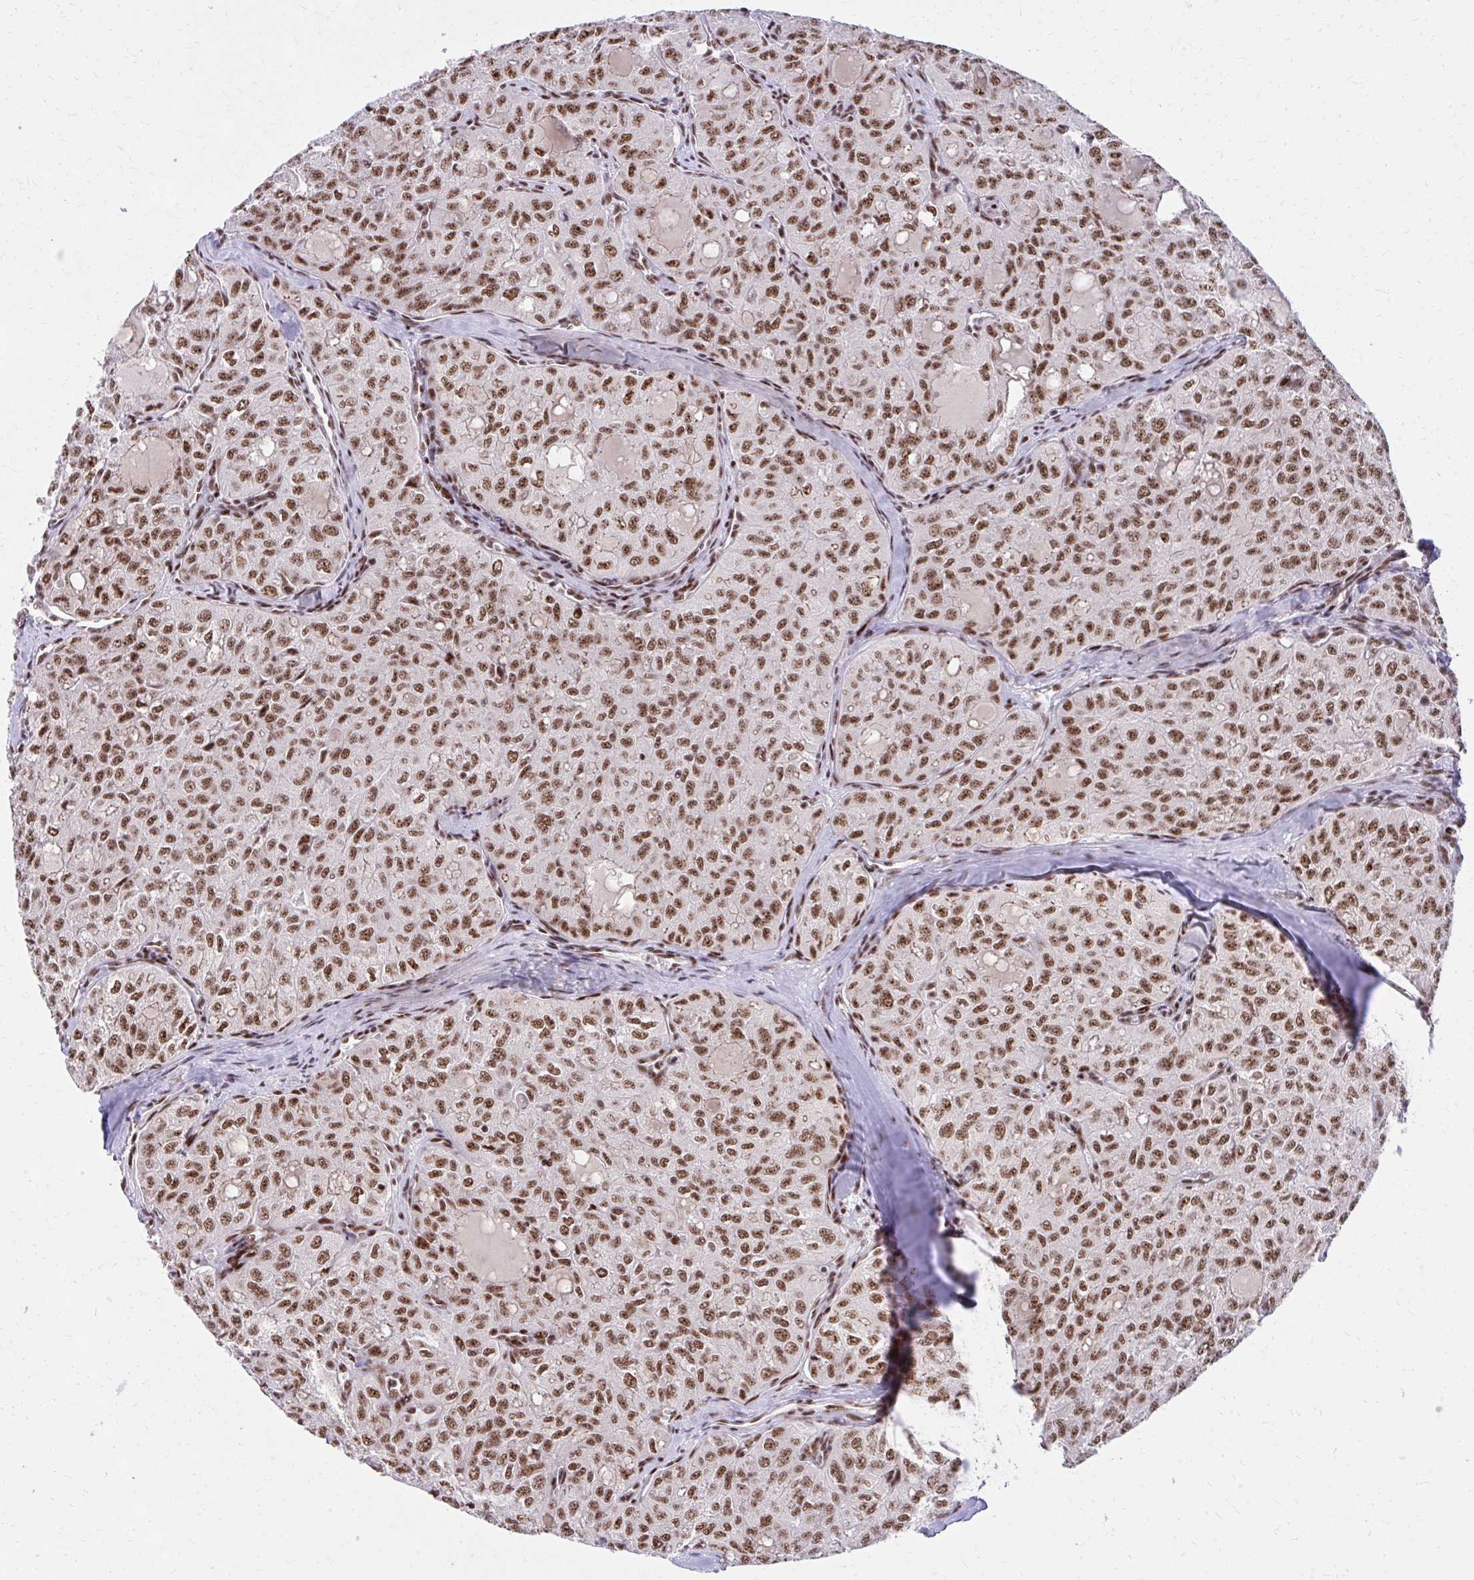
{"staining": {"intensity": "strong", "quantity": ">75%", "location": "nuclear"}, "tissue": "thyroid cancer", "cell_type": "Tumor cells", "image_type": "cancer", "snomed": [{"axis": "morphology", "description": "Follicular adenoma carcinoma, NOS"}, {"axis": "topography", "description": "Thyroid gland"}], "caption": "Thyroid cancer (follicular adenoma carcinoma) tissue displays strong nuclear expression in approximately >75% of tumor cells, visualized by immunohistochemistry.", "gene": "SYNE4", "patient": {"sex": "male", "age": 75}}